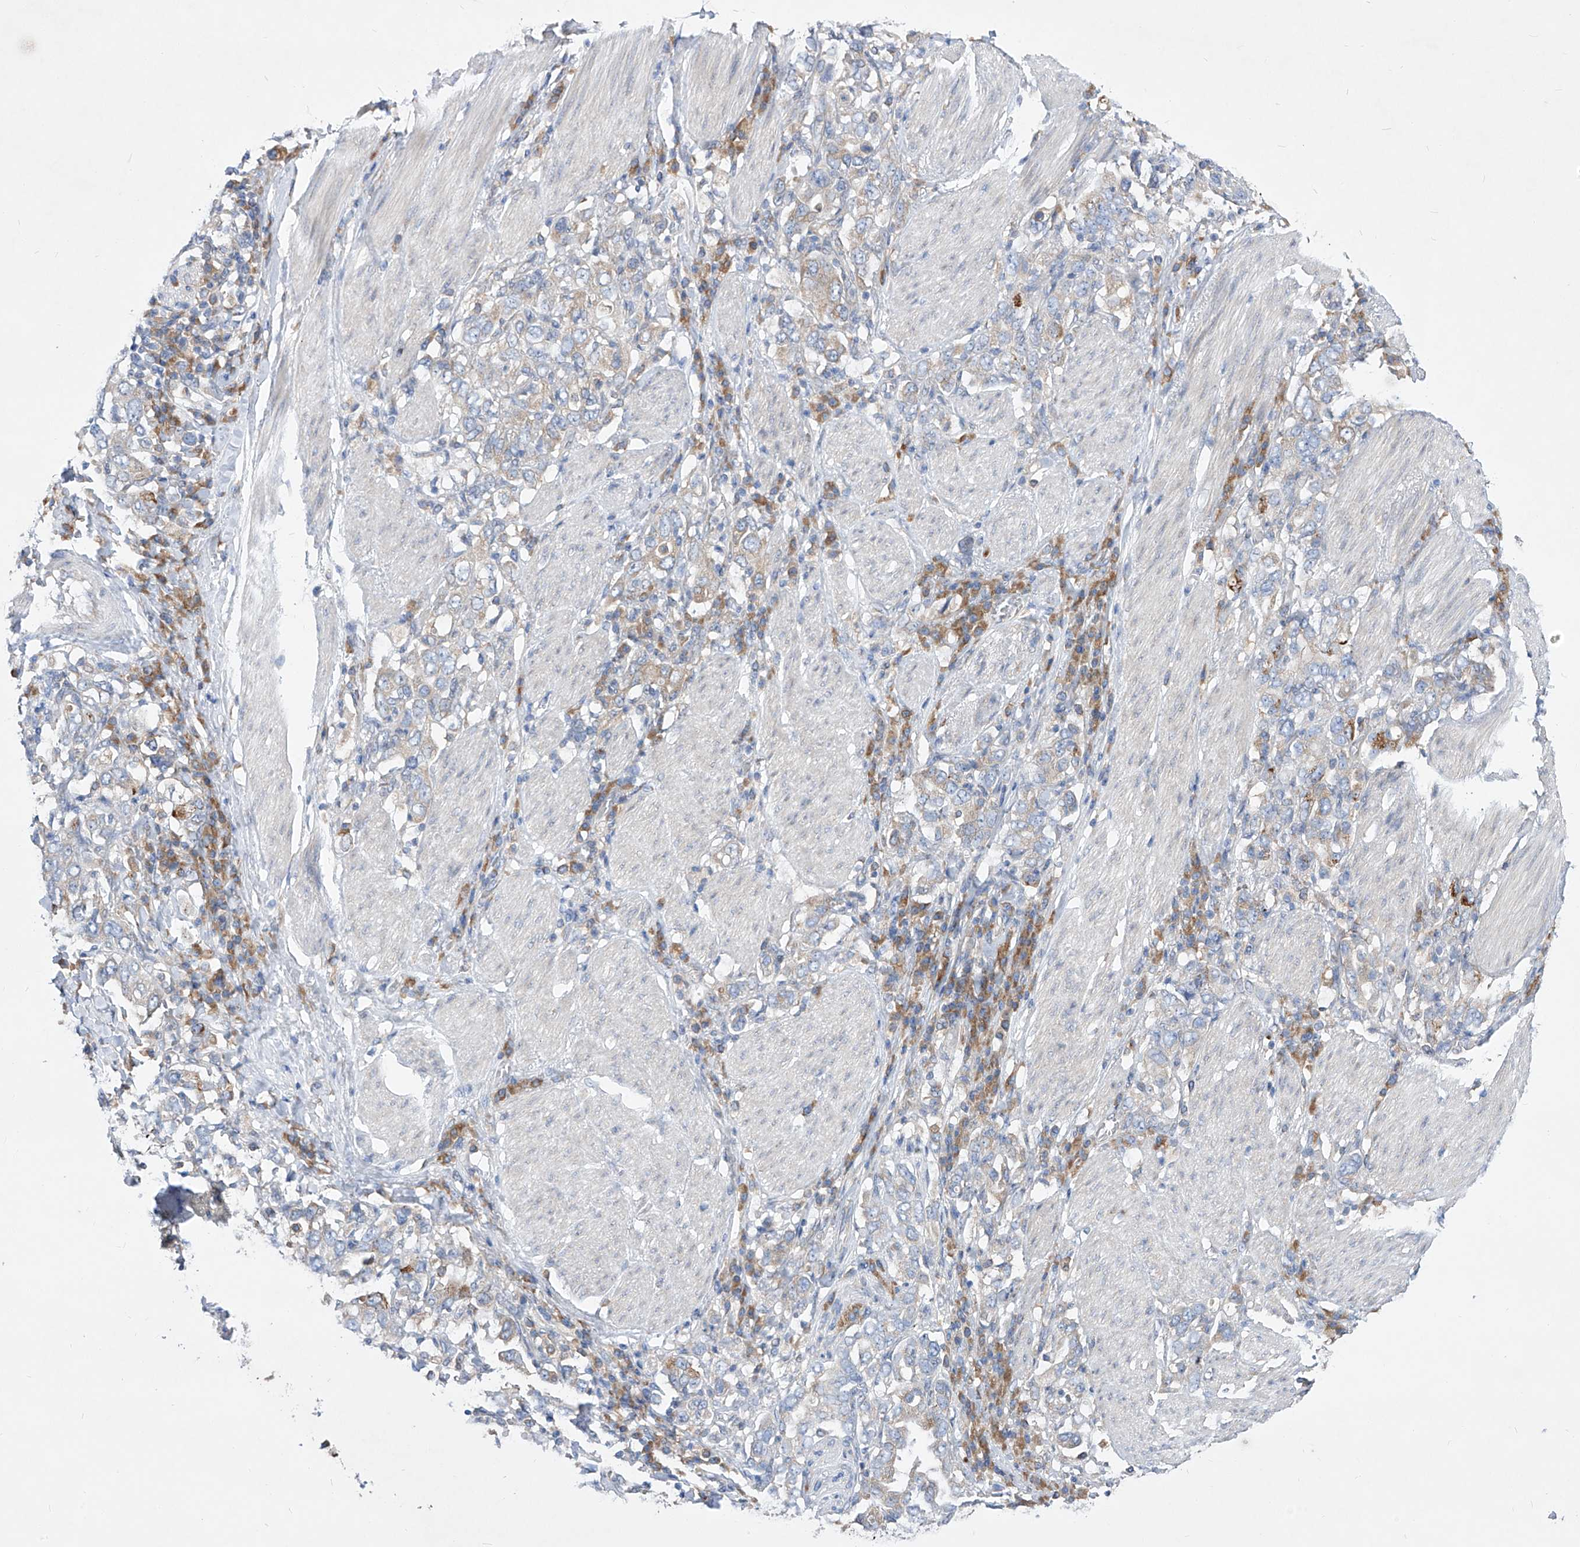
{"staining": {"intensity": "negative", "quantity": "none", "location": "none"}, "tissue": "stomach cancer", "cell_type": "Tumor cells", "image_type": "cancer", "snomed": [{"axis": "morphology", "description": "Adenocarcinoma, NOS"}, {"axis": "topography", "description": "Stomach, upper"}], "caption": "Tumor cells show no significant protein staining in adenocarcinoma (stomach). Nuclei are stained in blue.", "gene": "UFL1", "patient": {"sex": "male", "age": 62}}